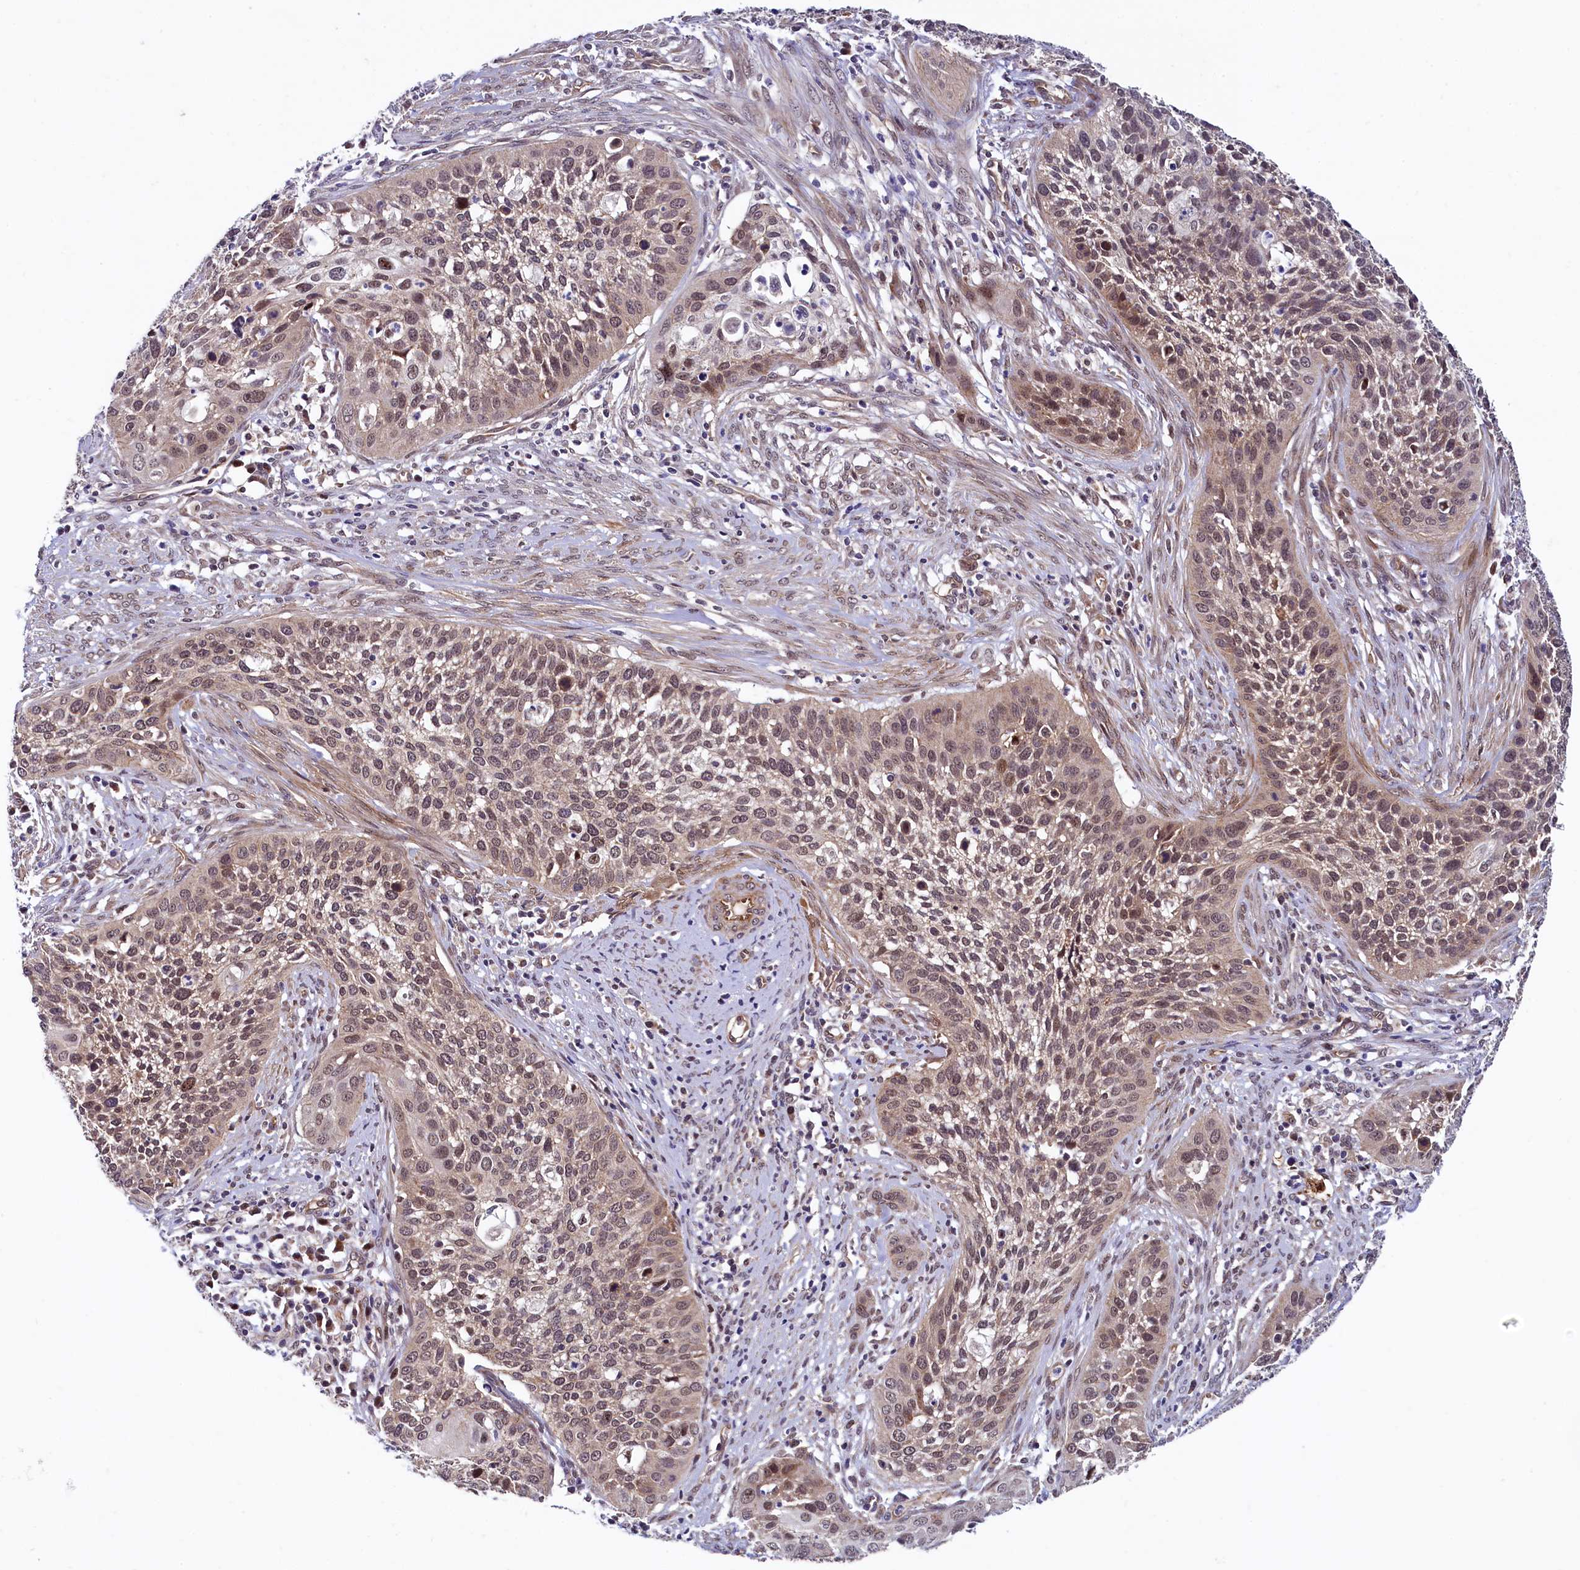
{"staining": {"intensity": "weak", "quantity": ">75%", "location": "nuclear"}, "tissue": "cervical cancer", "cell_type": "Tumor cells", "image_type": "cancer", "snomed": [{"axis": "morphology", "description": "Squamous cell carcinoma, NOS"}, {"axis": "topography", "description": "Cervix"}], "caption": "Tumor cells display low levels of weak nuclear staining in about >75% of cells in human squamous cell carcinoma (cervical).", "gene": "ARL14EP", "patient": {"sex": "female", "age": 34}}